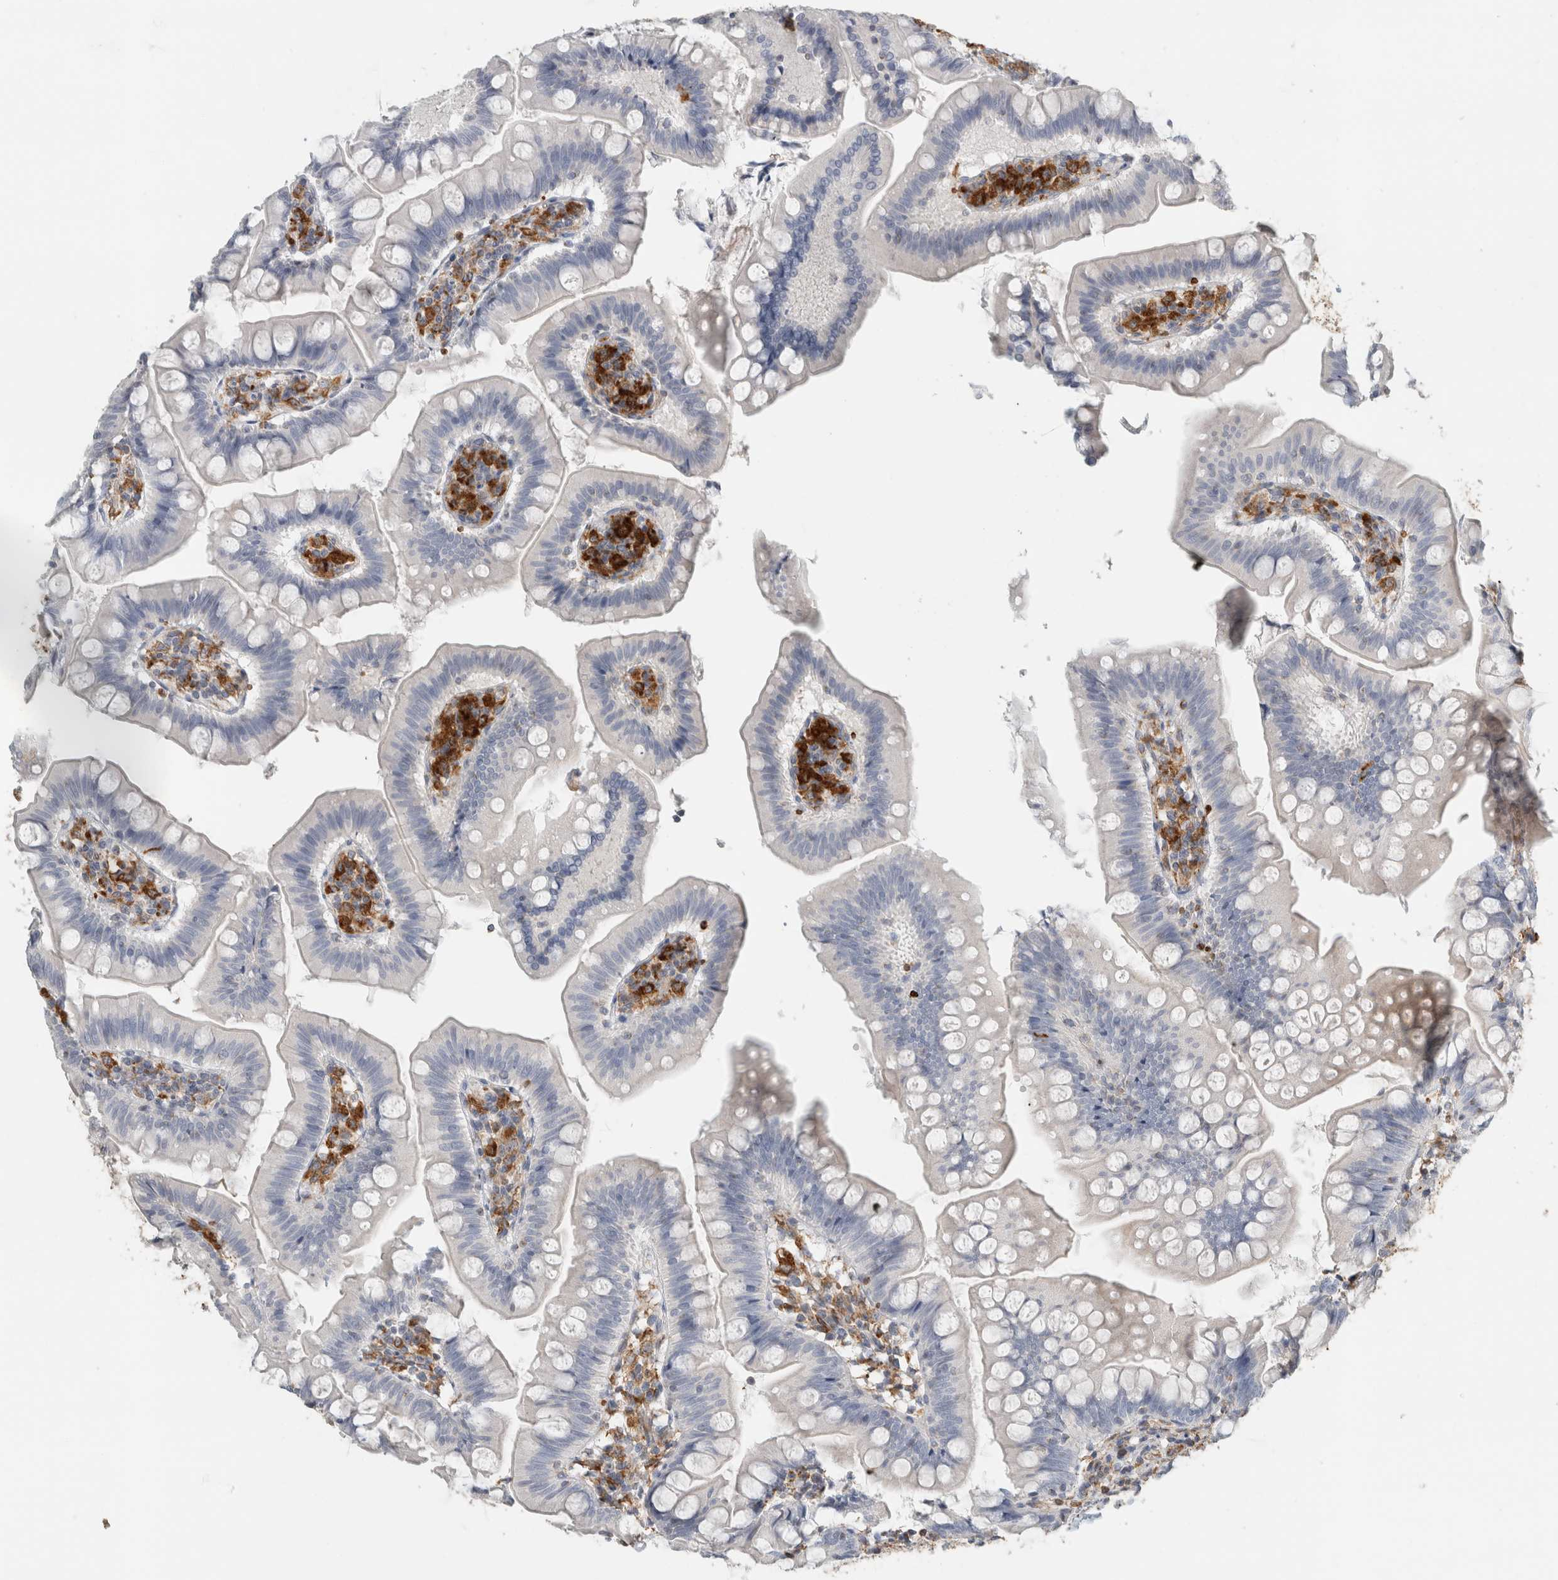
{"staining": {"intensity": "negative", "quantity": "none", "location": "none"}, "tissue": "small intestine", "cell_type": "Glandular cells", "image_type": "normal", "snomed": [{"axis": "morphology", "description": "Normal tissue, NOS"}, {"axis": "topography", "description": "Small intestine"}], "caption": "Glandular cells are negative for brown protein staining in unremarkable small intestine. (DAB immunohistochemistry with hematoxylin counter stain).", "gene": "LY86", "patient": {"sex": "male", "age": 7}}